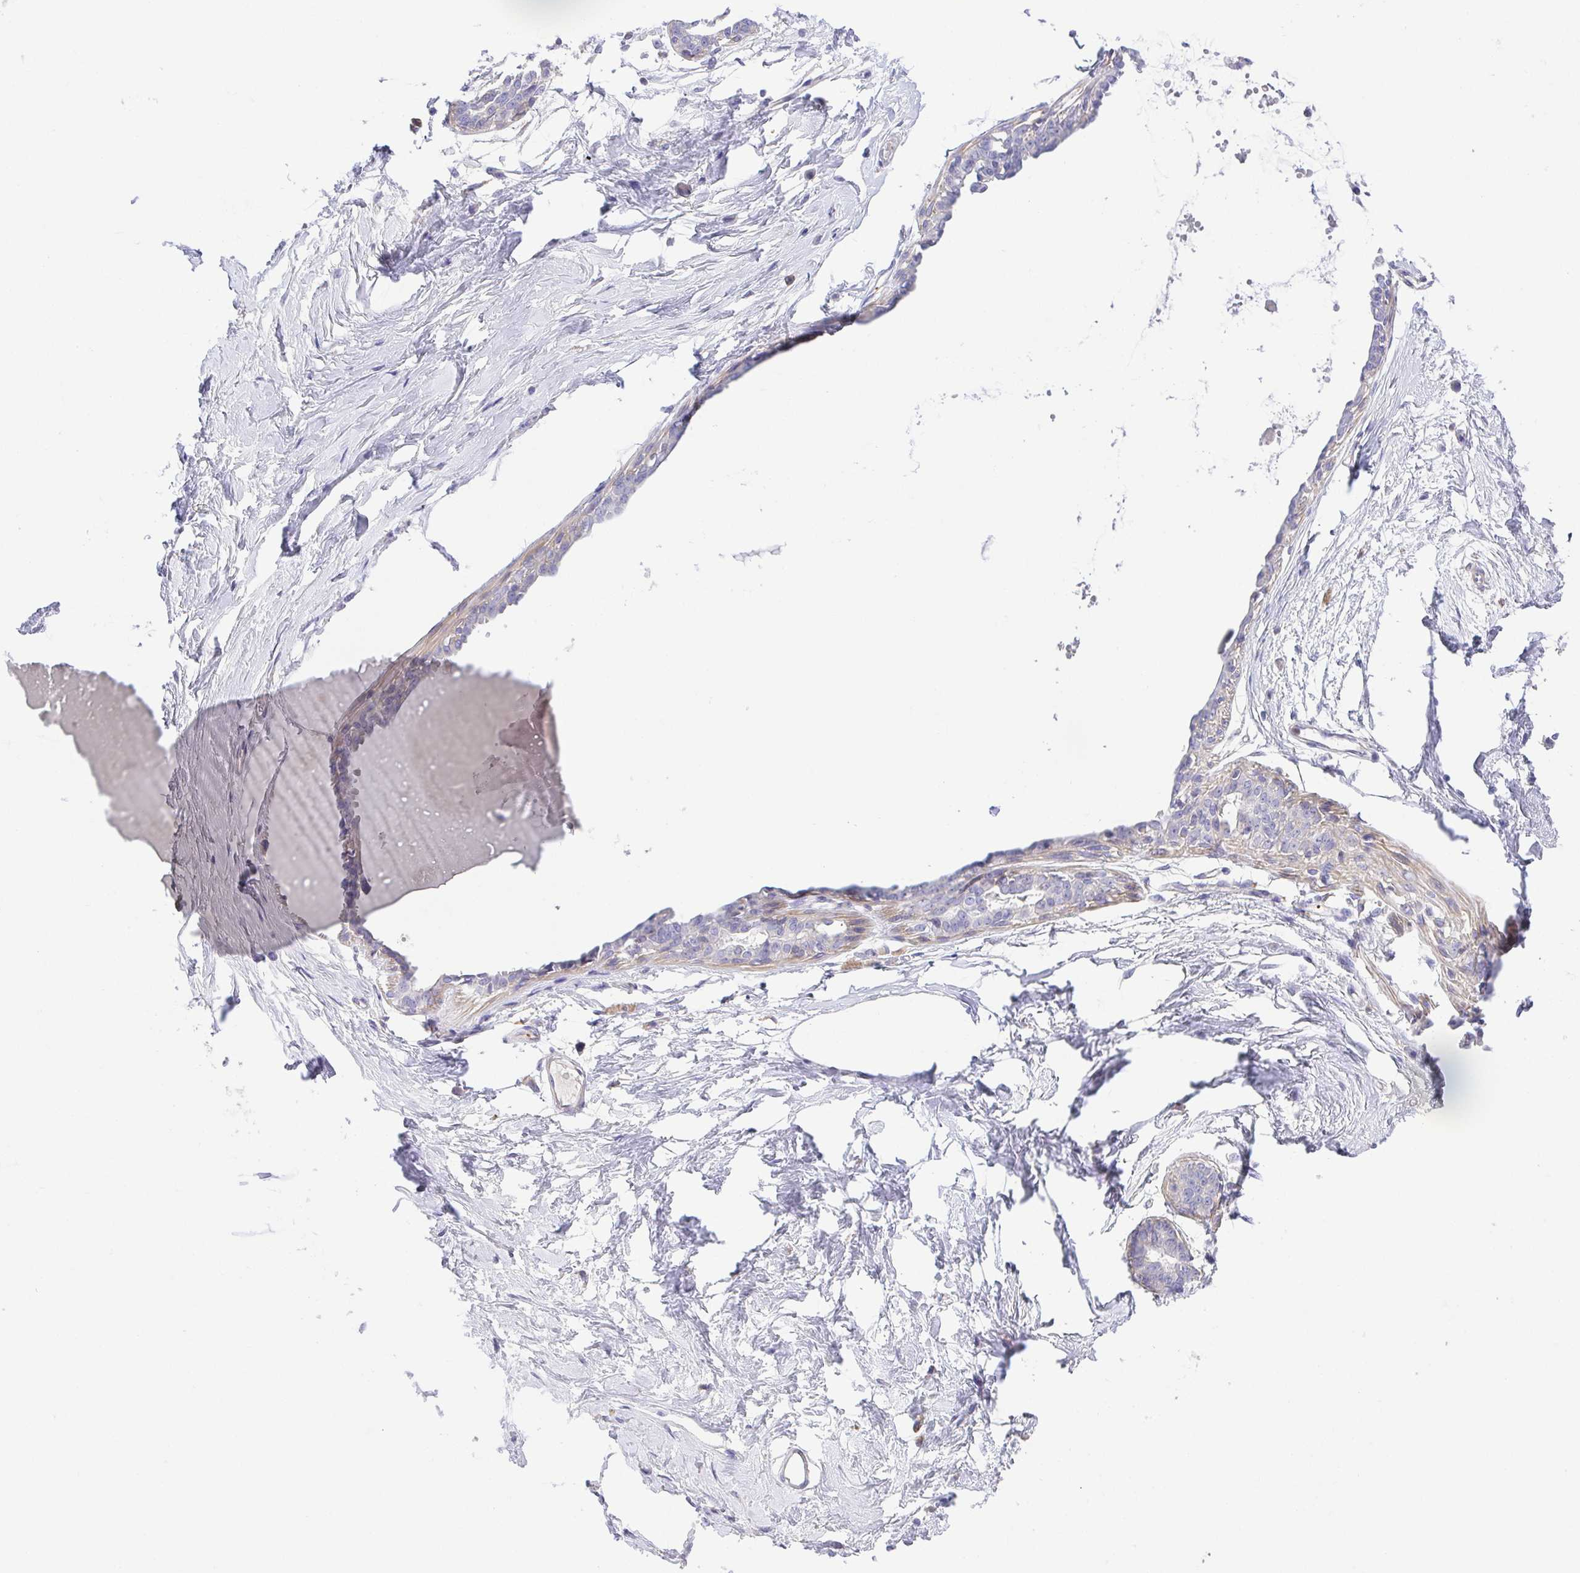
{"staining": {"intensity": "negative", "quantity": "none", "location": "none"}, "tissue": "breast", "cell_type": "Adipocytes", "image_type": "normal", "snomed": [{"axis": "morphology", "description": "Normal tissue, NOS"}, {"axis": "topography", "description": "Breast"}], "caption": "Breast stained for a protein using immunohistochemistry demonstrates no expression adipocytes.", "gene": "PRR14L", "patient": {"sex": "female", "age": 45}}